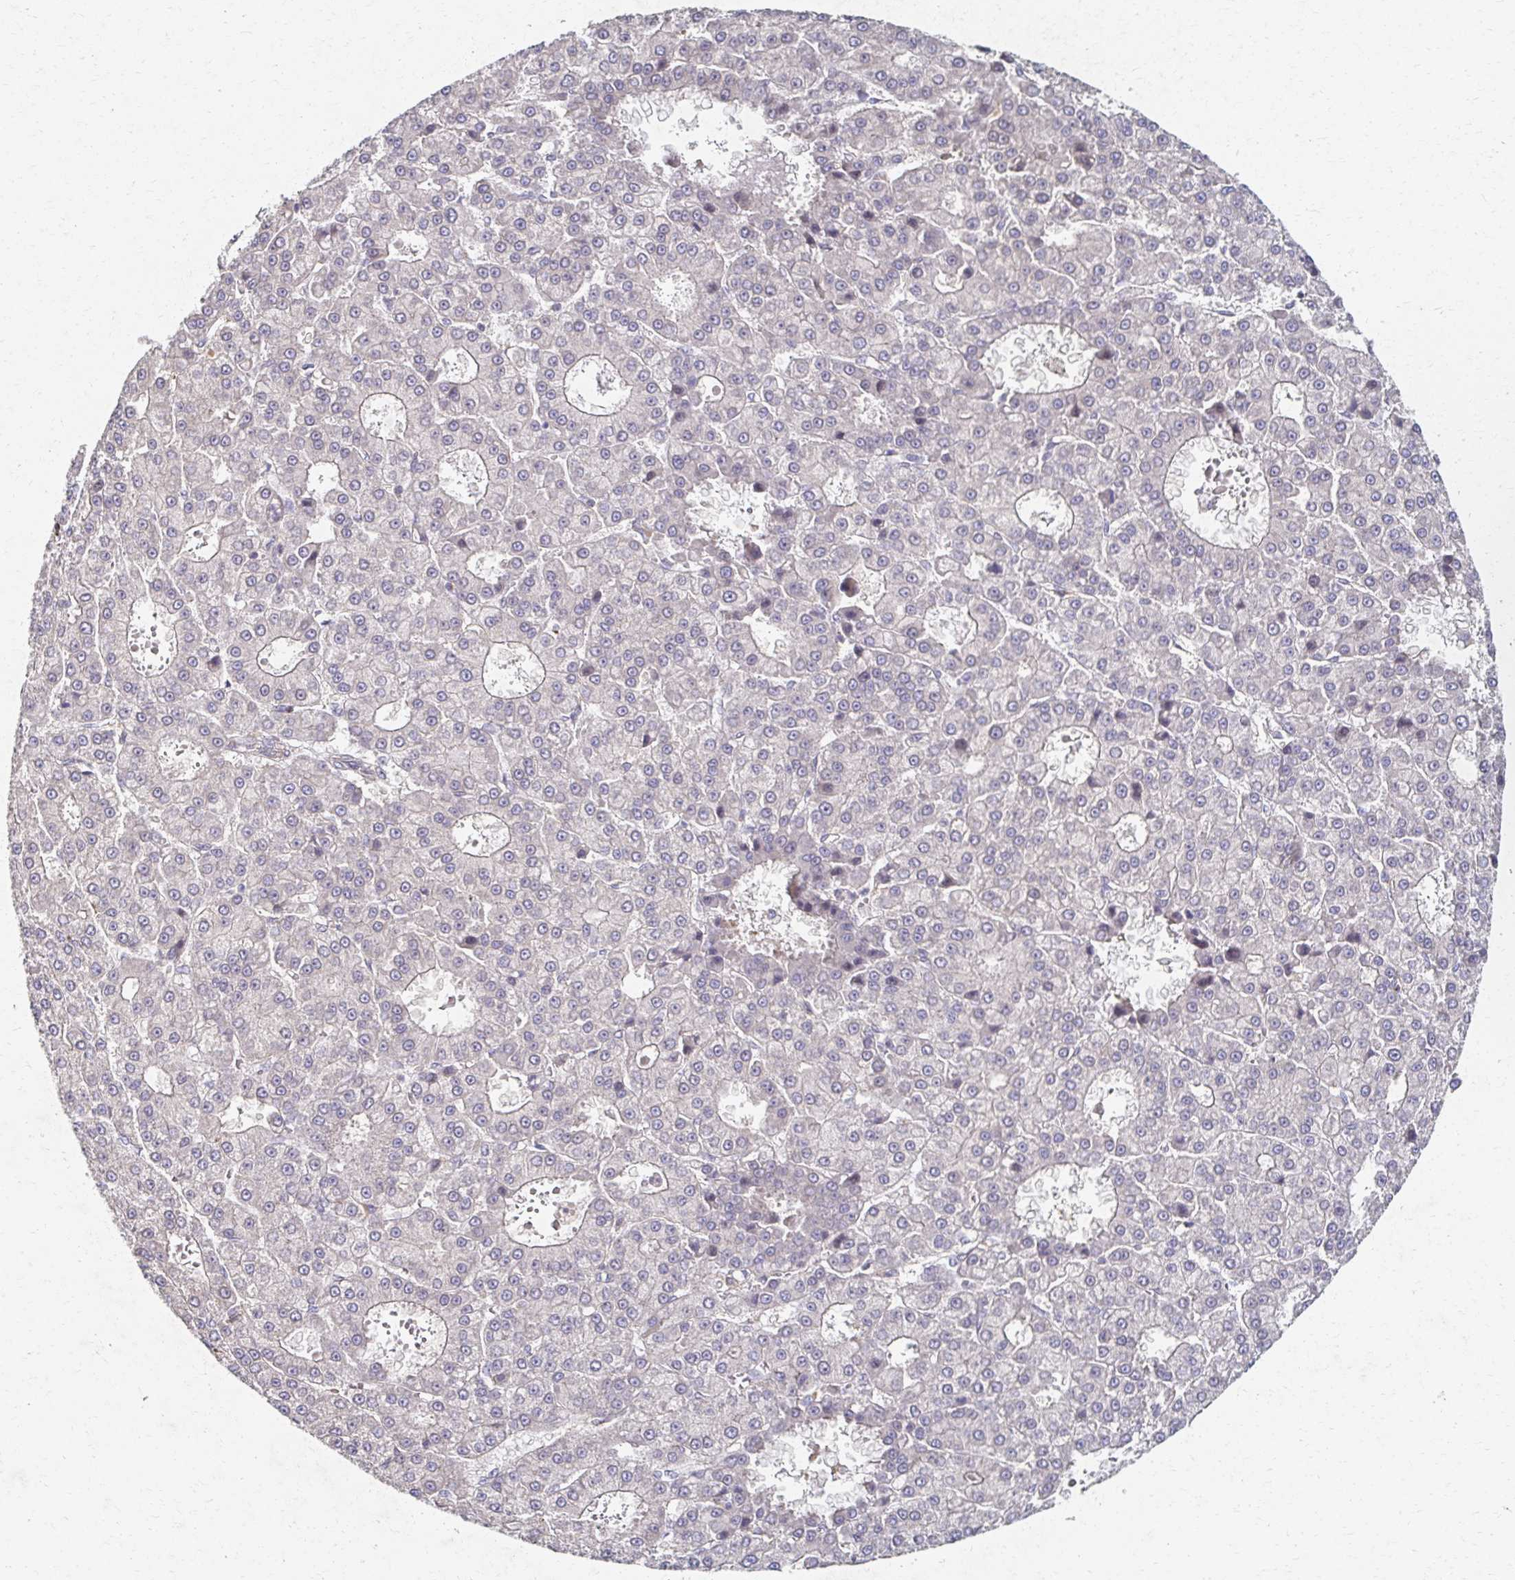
{"staining": {"intensity": "negative", "quantity": "none", "location": "none"}, "tissue": "liver cancer", "cell_type": "Tumor cells", "image_type": "cancer", "snomed": [{"axis": "morphology", "description": "Carcinoma, Hepatocellular, NOS"}, {"axis": "topography", "description": "Liver"}], "caption": "The photomicrograph demonstrates no significant expression in tumor cells of liver cancer.", "gene": "EOLA2", "patient": {"sex": "male", "age": 70}}